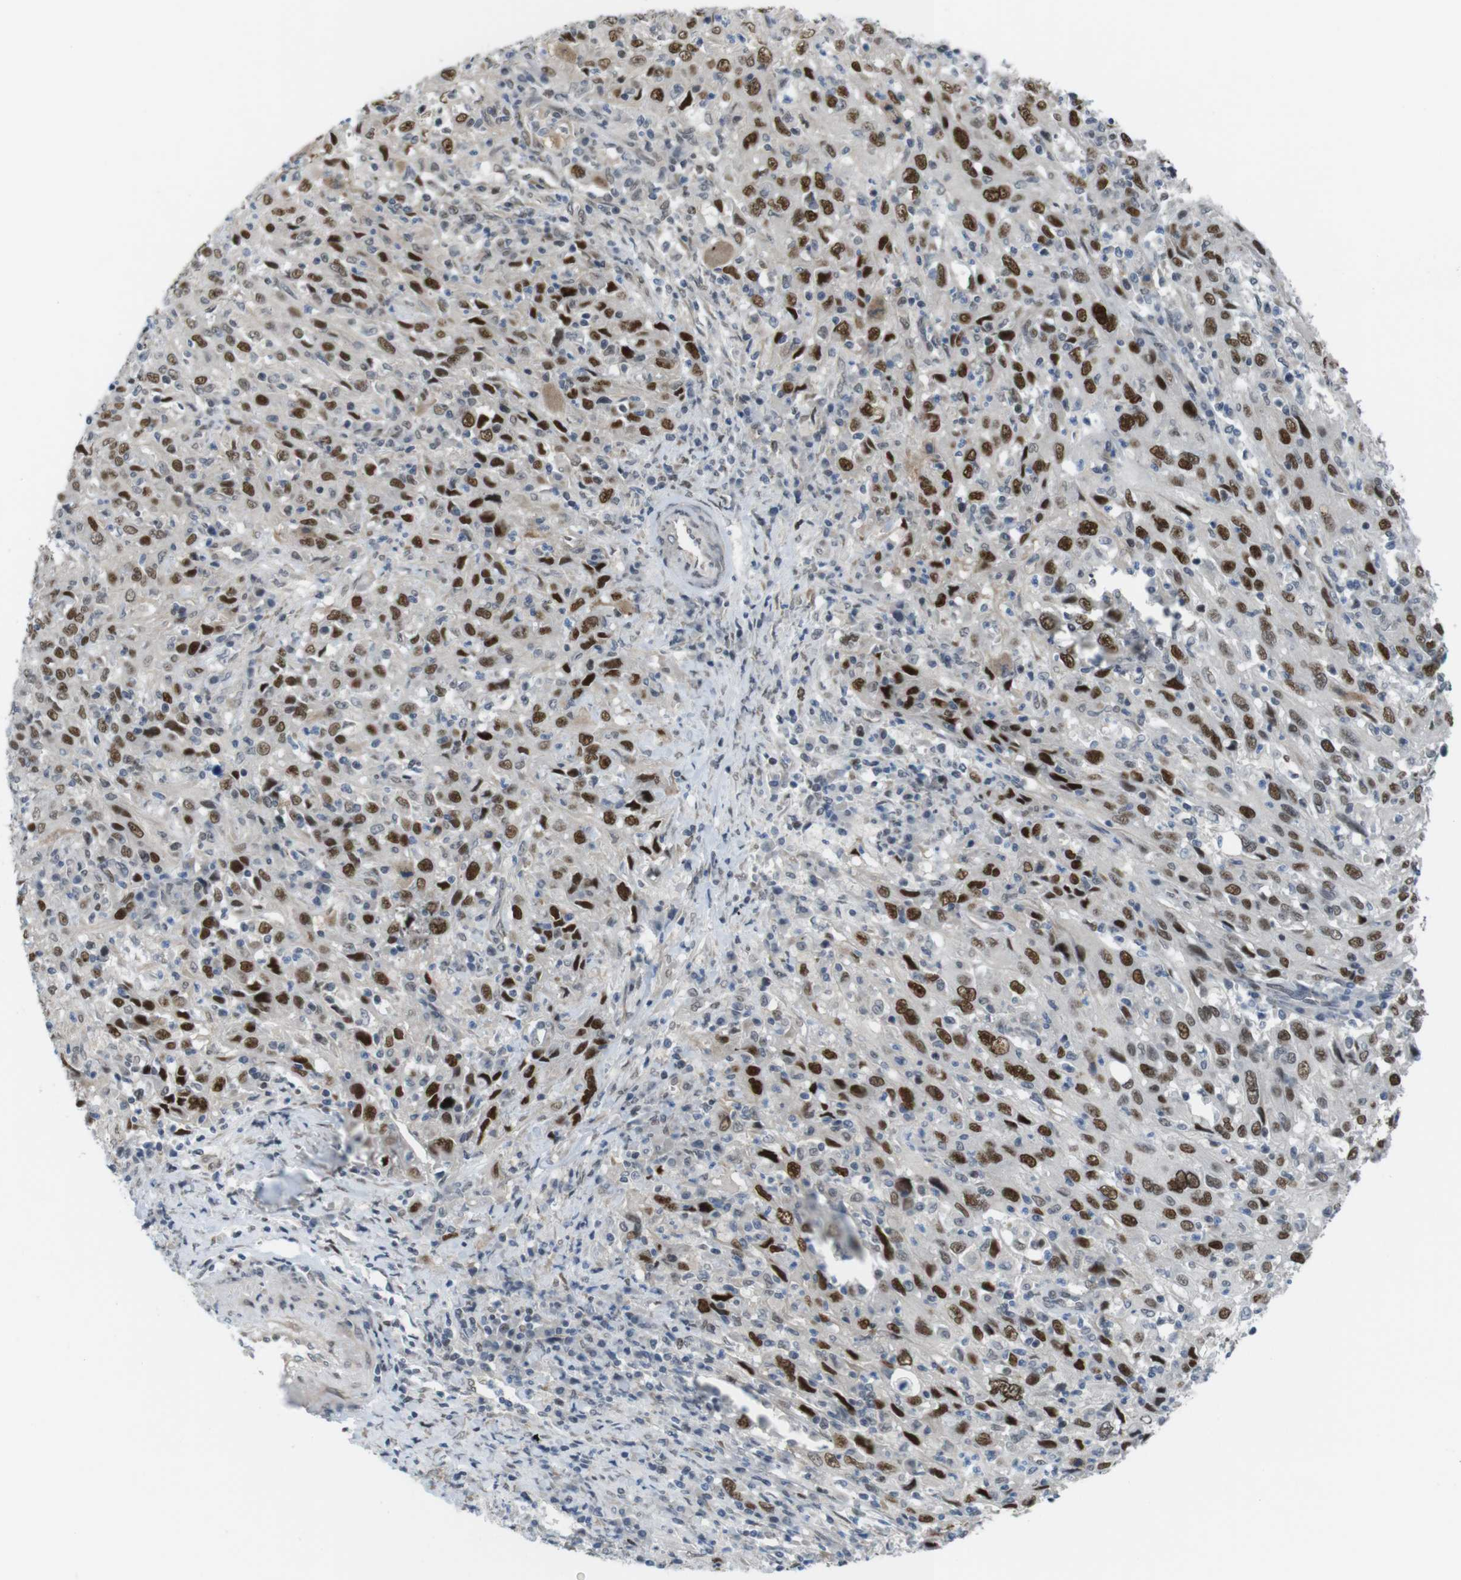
{"staining": {"intensity": "moderate", "quantity": ">75%", "location": "nuclear"}, "tissue": "cervical cancer", "cell_type": "Tumor cells", "image_type": "cancer", "snomed": [{"axis": "morphology", "description": "Squamous cell carcinoma, NOS"}, {"axis": "topography", "description": "Cervix"}], "caption": "IHC photomicrograph of squamous cell carcinoma (cervical) stained for a protein (brown), which shows medium levels of moderate nuclear expression in approximately >75% of tumor cells.", "gene": "SMCO2", "patient": {"sex": "female", "age": 46}}